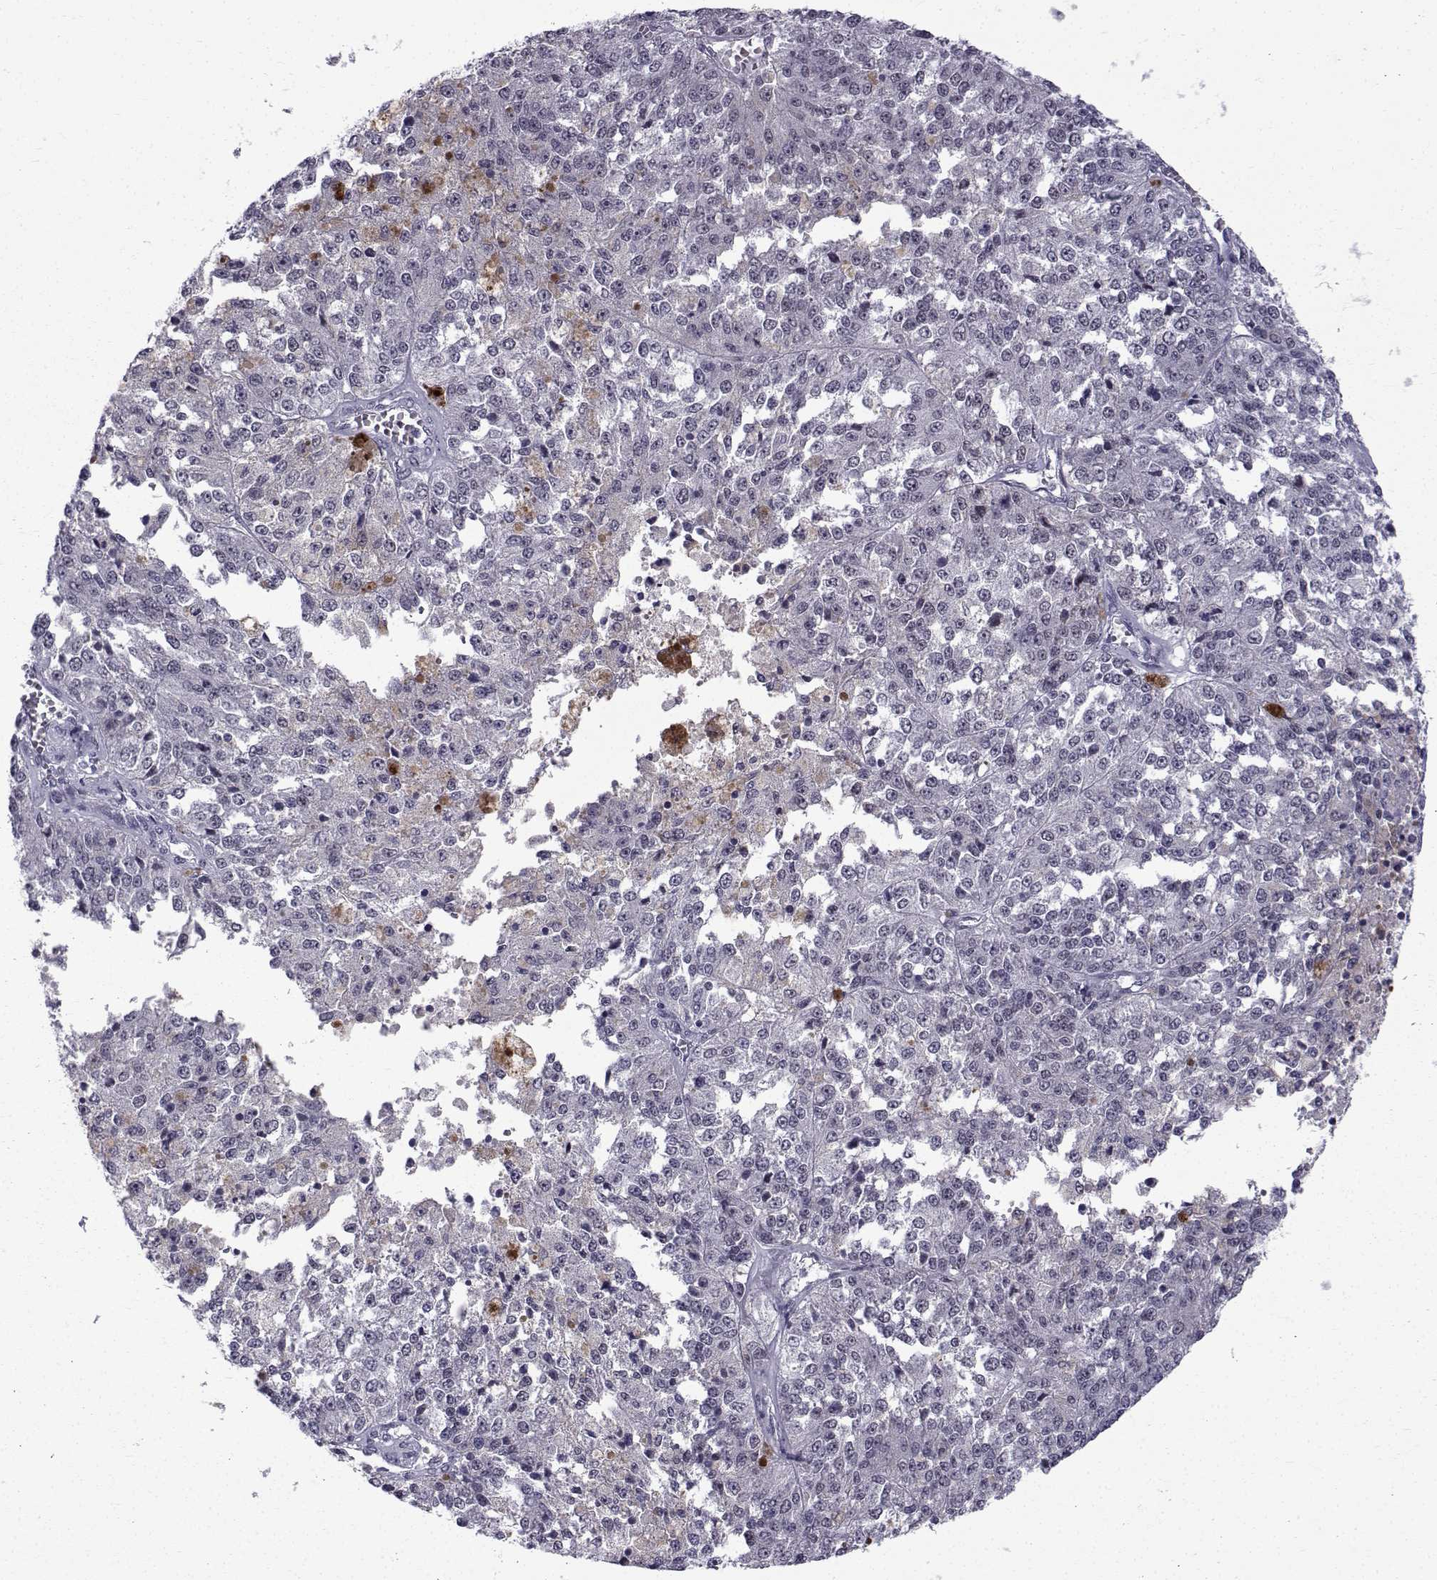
{"staining": {"intensity": "negative", "quantity": "none", "location": "none"}, "tissue": "melanoma", "cell_type": "Tumor cells", "image_type": "cancer", "snomed": [{"axis": "morphology", "description": "Malignant melanoma, Metastatic site"}, {"axis": "topography", "description": "Lymph node"}], "caption": "Melanoma stained for a protein using IHC reveals no staining tumor cells.", "gene": "RBM24", "patient": {"sex": "female", "age": 64}}